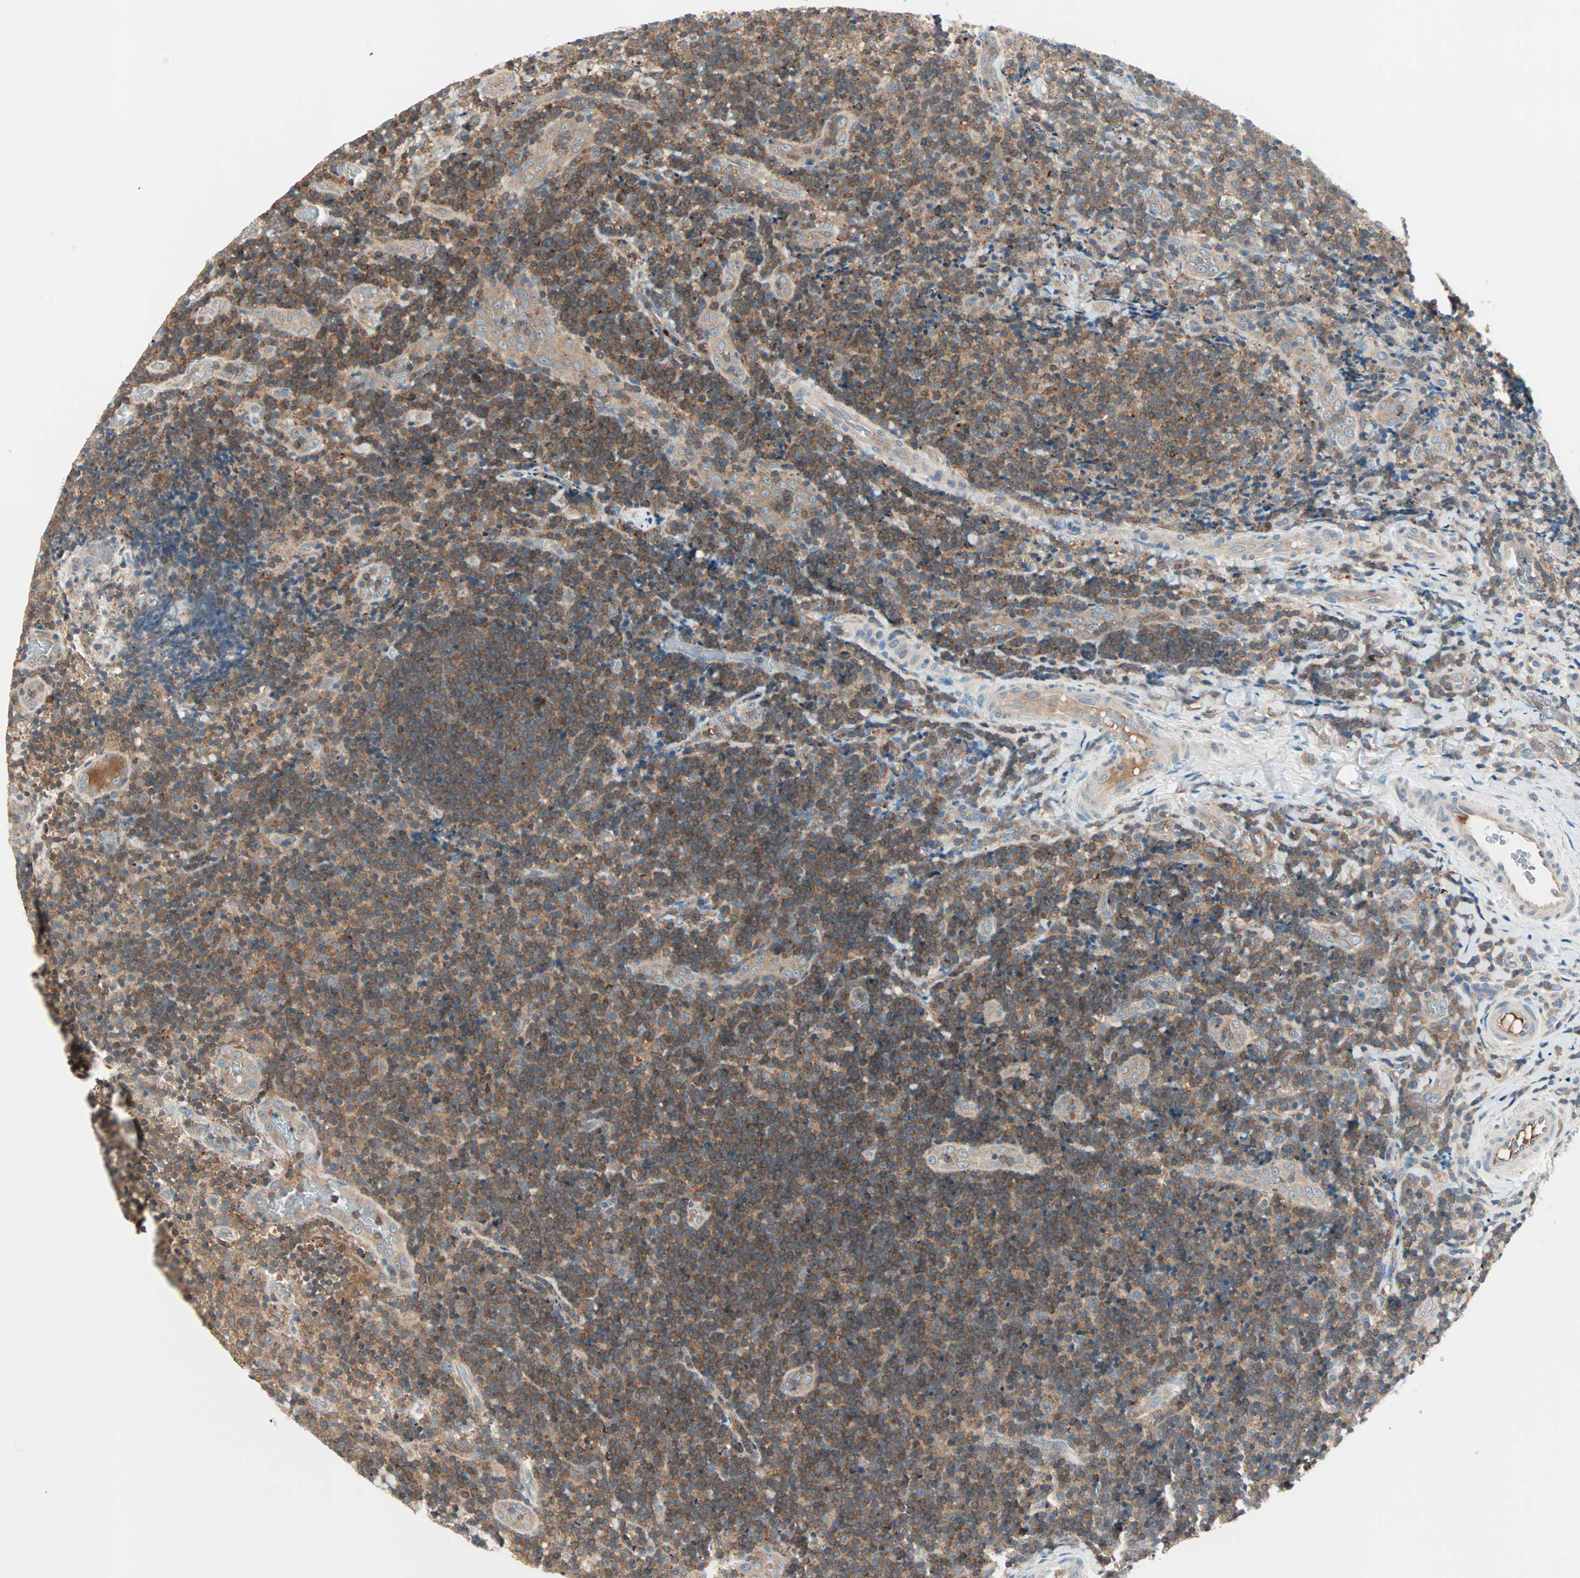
{"staining": {"intensity": "strong", "quantity": ">75%", "location": "cytoplasmic/membranous"}, "tissue": "lymphoma", "cell_type": "Tumor cells", "image_type": "cancer", "snomed": [{"axis": "morphology", "description": "Malignant lymphoma, non-Hodgkin's type, High grade"}, {"axis": "topography", "description": "Tonsil"}], "caption": "Lymphoma stained with a protein marker reveals strong staining in tumor cells.", "gene": "TEC", "patient": {"sex": "female", "age": 36}}